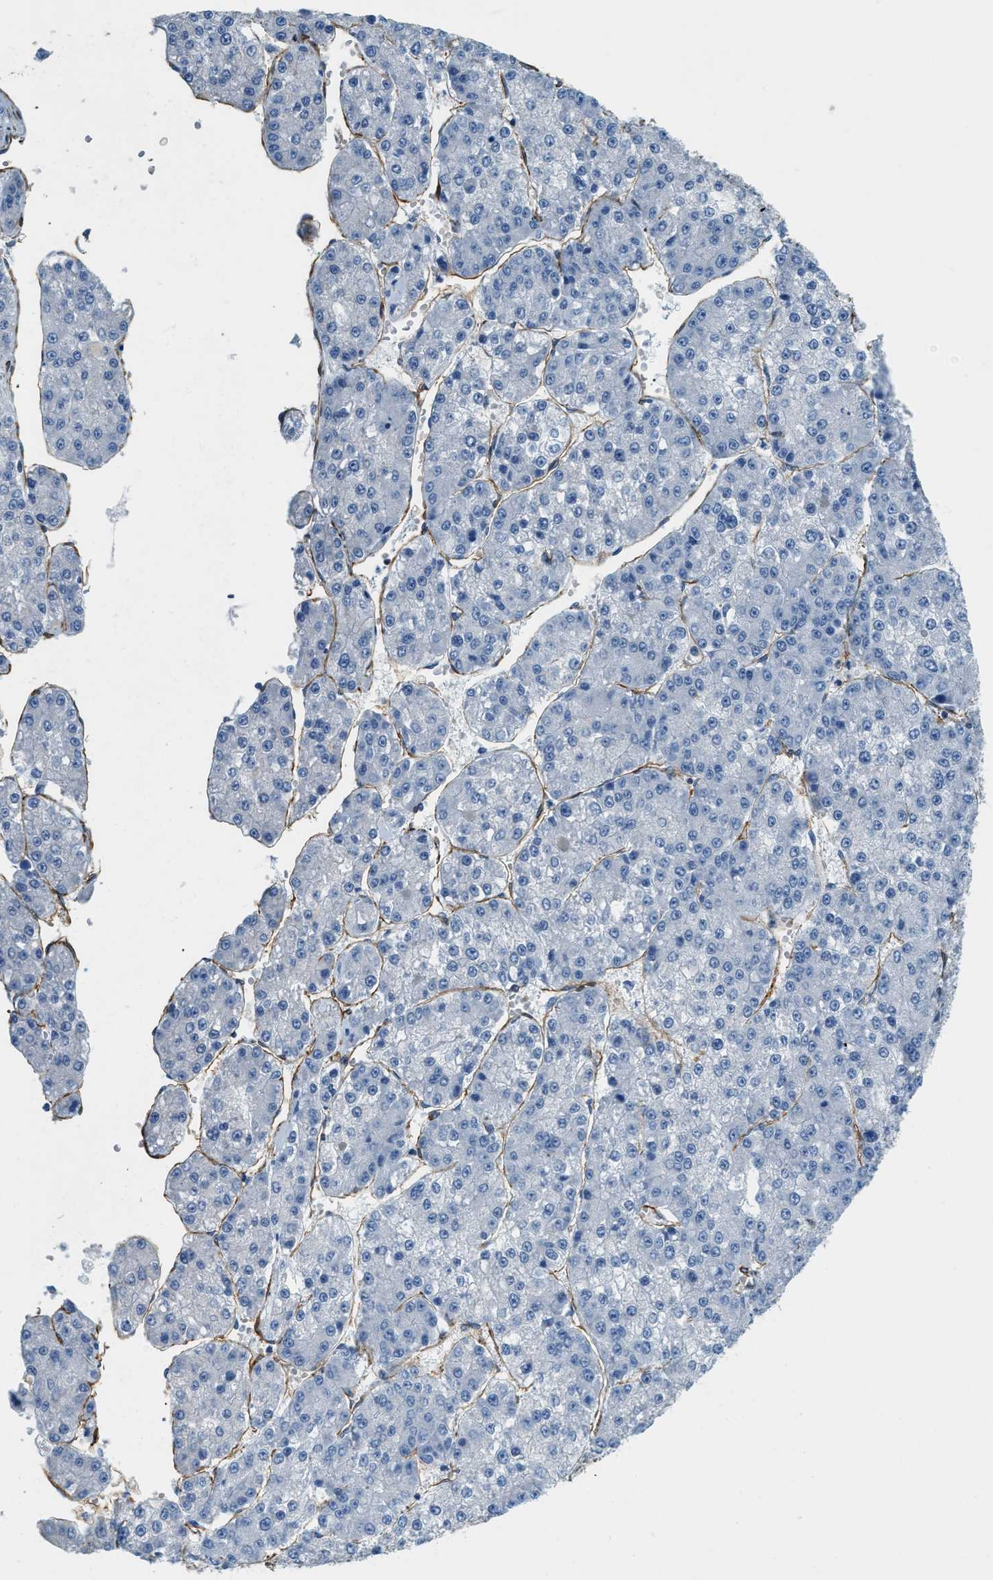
{"staining": {"intensity": "negative", "quantity": "none", "location": "none"}, "tissue": "liver cancer", "cell_type": "Tumor cells", "image_type": "cancer", "snomed": [{"axis": "morphology", "description": "Carcinoma, Hepatocellular, NOS"}, {"axis": "topography", "description": "Liver"}], "caption": "Immunohistochemical staining of hepatocellular carcinoma (liver) exhibits no significant positivity in tumor cells. The staining was performed using DAB (3,3'-diaminobenzidine) to visualize the protein expression in brown, while the nuclei were stained in blue with hematoxylin (Magnification: 20x).", "gene": "TMEM43", "patient": {"sex": "female", "age": 73}}